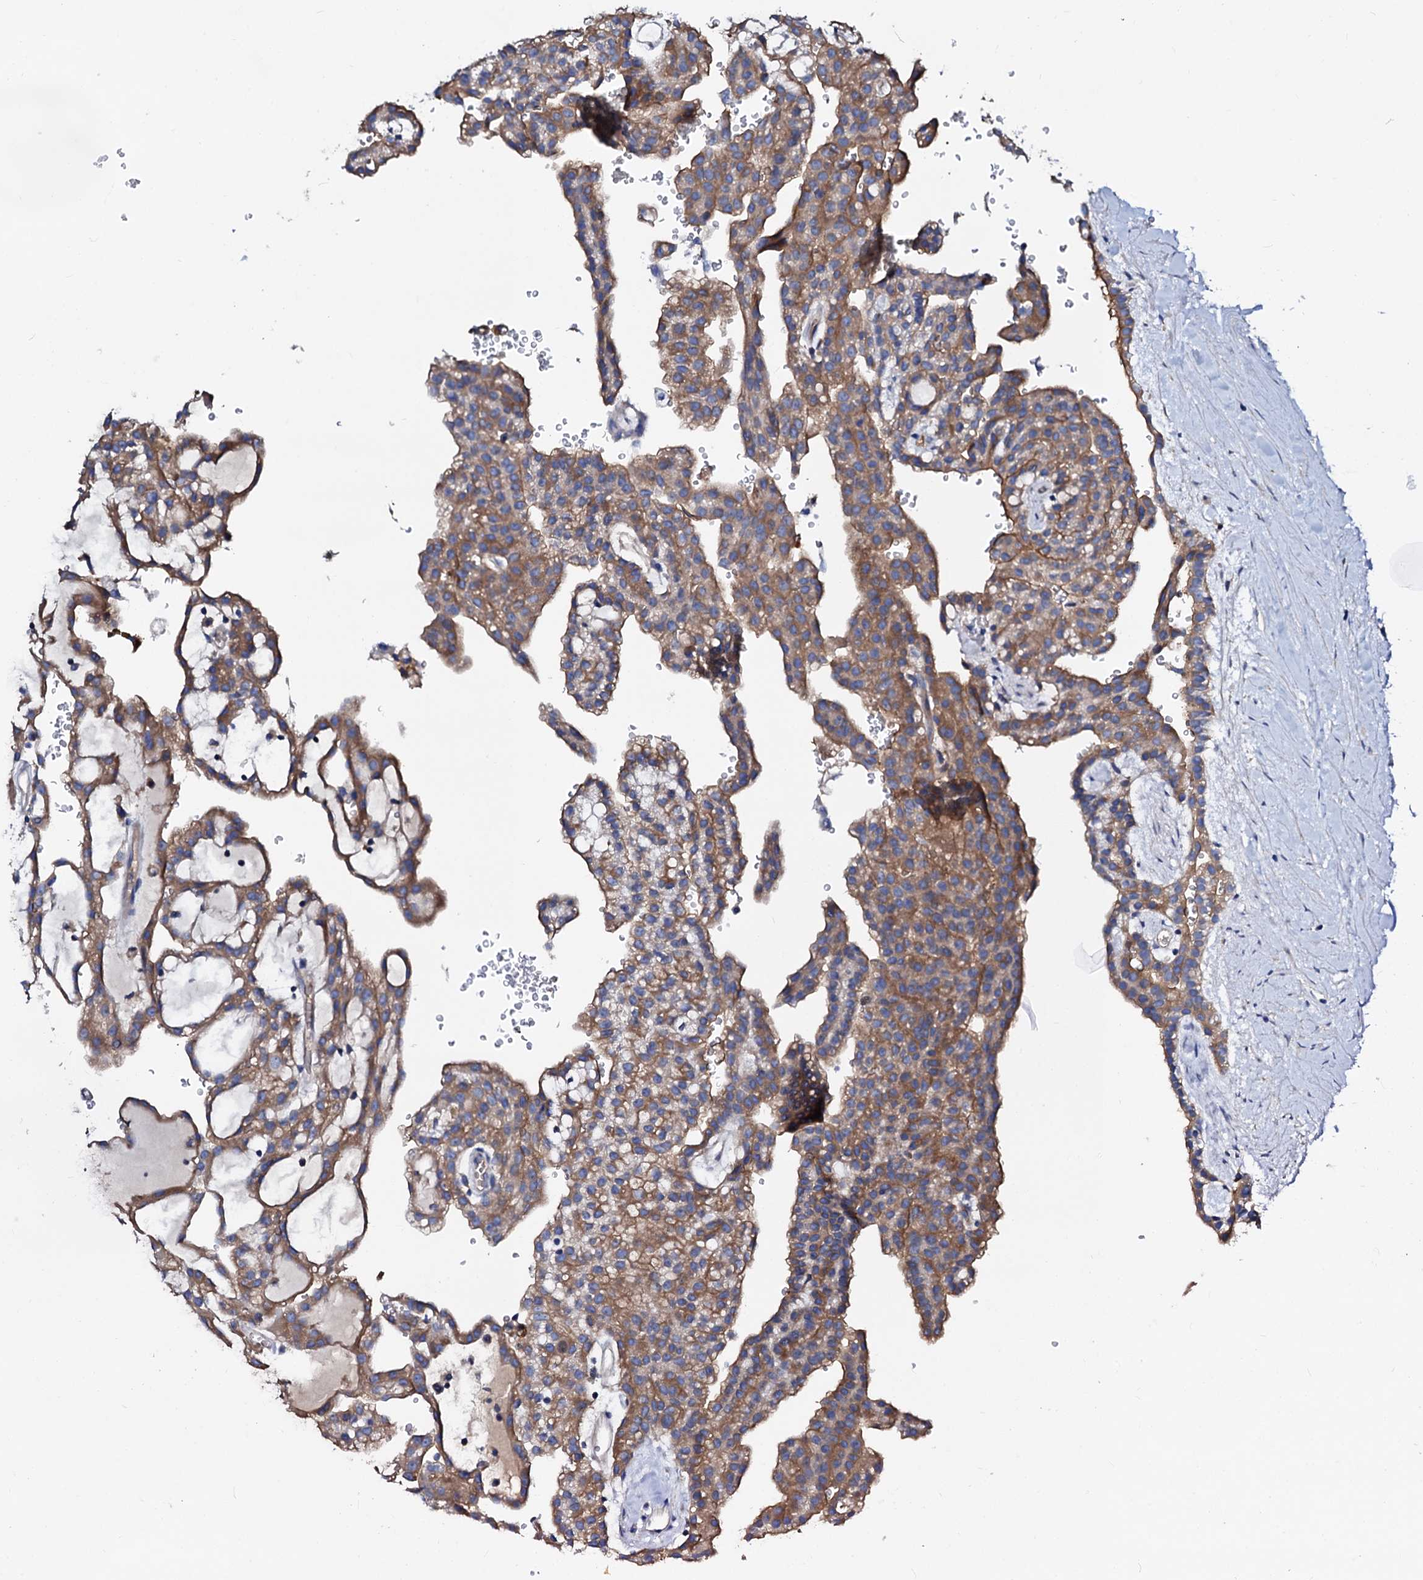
{"staining": {"intensity": "moderate", "quantity": "25%-75%", "location": "cytoplasmic/membranous"}, "tissue": "renal cancer", "cell_type": "Tumor cells", "image_type": "cancer", "snomed": [{"axis": "morphology", "description": "Adenocarcinoma, NOS"}, {"axis": "topography", "description": "Kidney"}], "caption": "Immunohistochemistry (DAB (3,3'-diaminobenzidine)) staining of human renal adenocarcinoma exhibits moderate cytoplasmic/membranous protein positivity in about 25%-75% of tumor cells.", "gene": "CSKMT", "patient": {"sex": "male", "age": 63}}